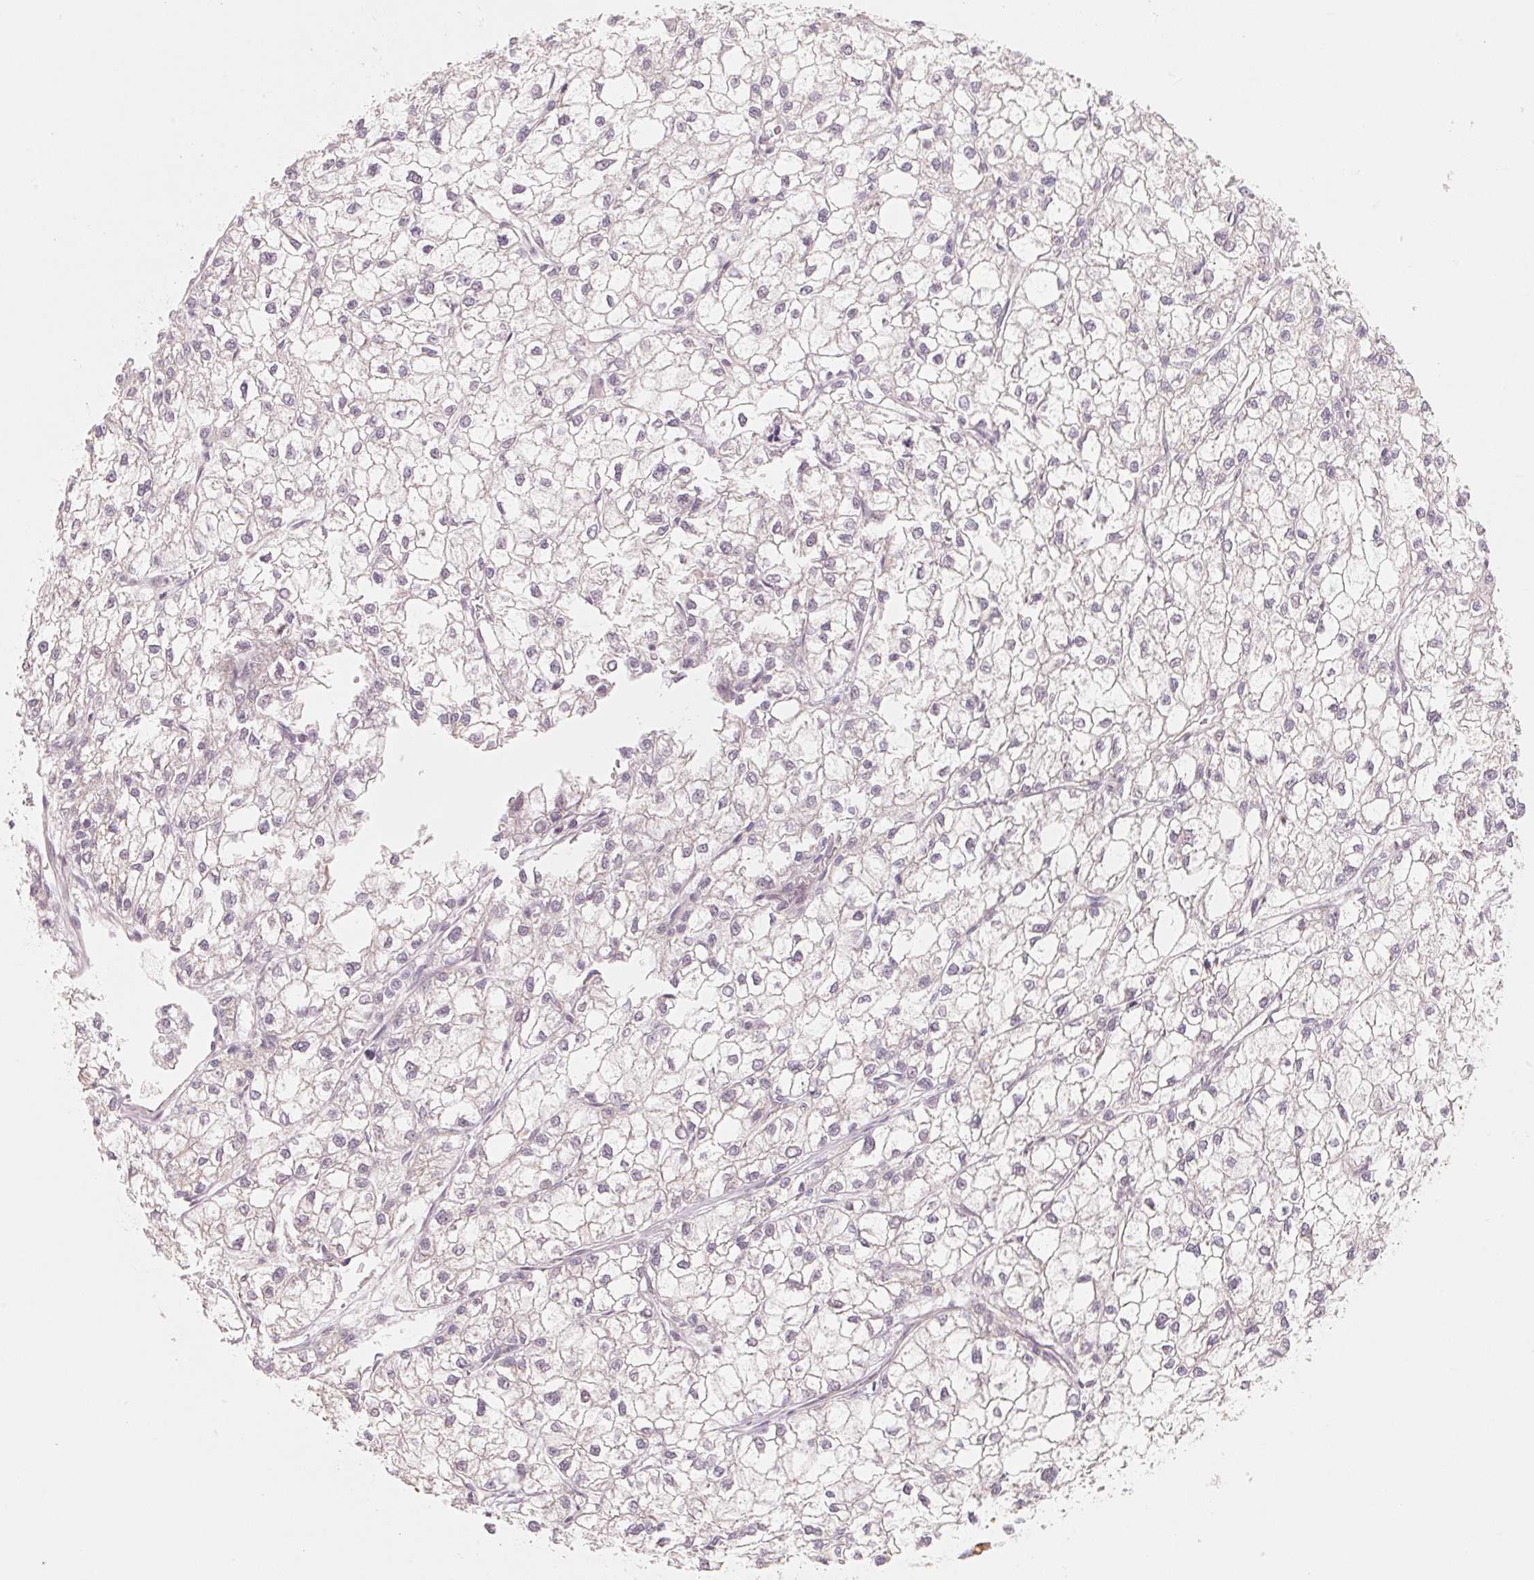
{"staining": {"intensity": "negative", "quantity": "none", "location": "none"}, "tissue": "liver cancer", "cell_type": "Tumor cells", "image_type": "cancer", "snomed": [{"axis": "morphology", "description": "Carcinoma, Hepatocellular, NOS"}, {"axis": "topography", "description": "Liver"}], "caption": "IHC photomicrograph of neoplastic tissue: liver cancer stained with DAB demonstrates no significant protein positivity in tumor cells.", "gene": "DENND2C", "patient": {"sex": "female", "age": 43}}